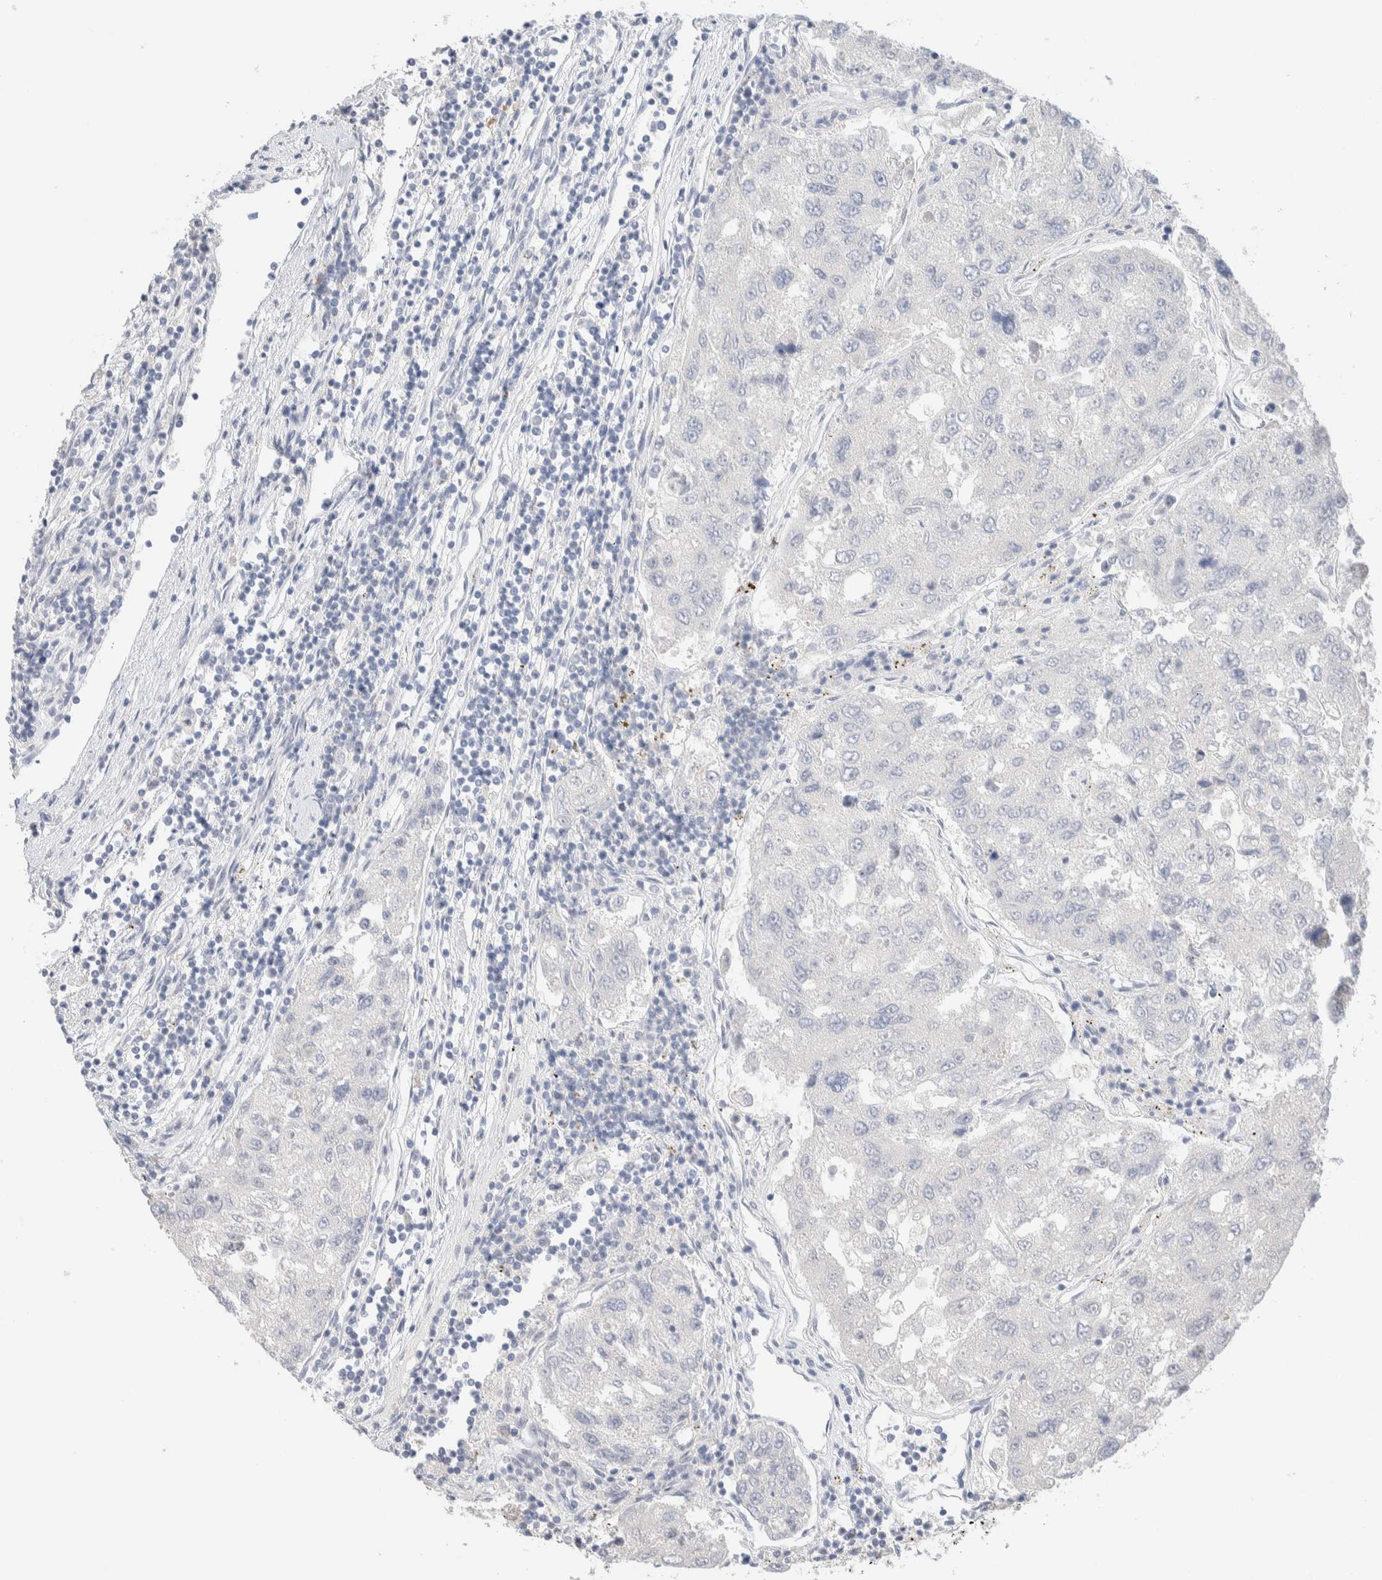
{"staining": {"intensity": "negative", "quantity": "none", "location": "none"}, "tissue": "urothelial cancer", "cell_type": "Tumor cells", "image_type": "cancer", "snomed": [{"axis": "morphology", "description": "Urothelial carcinoma, High grade"}, {"axis": "topography", "description": "Lymph node"}, {"axis": "topography", "description": "Urinary bladder"}], "caption": "This is an immunohistochemistry image of urothelial cancer. There is no staining in tumor cells.", "gene": "RIDA", "patient": {"sex": "male", "age": 51}}